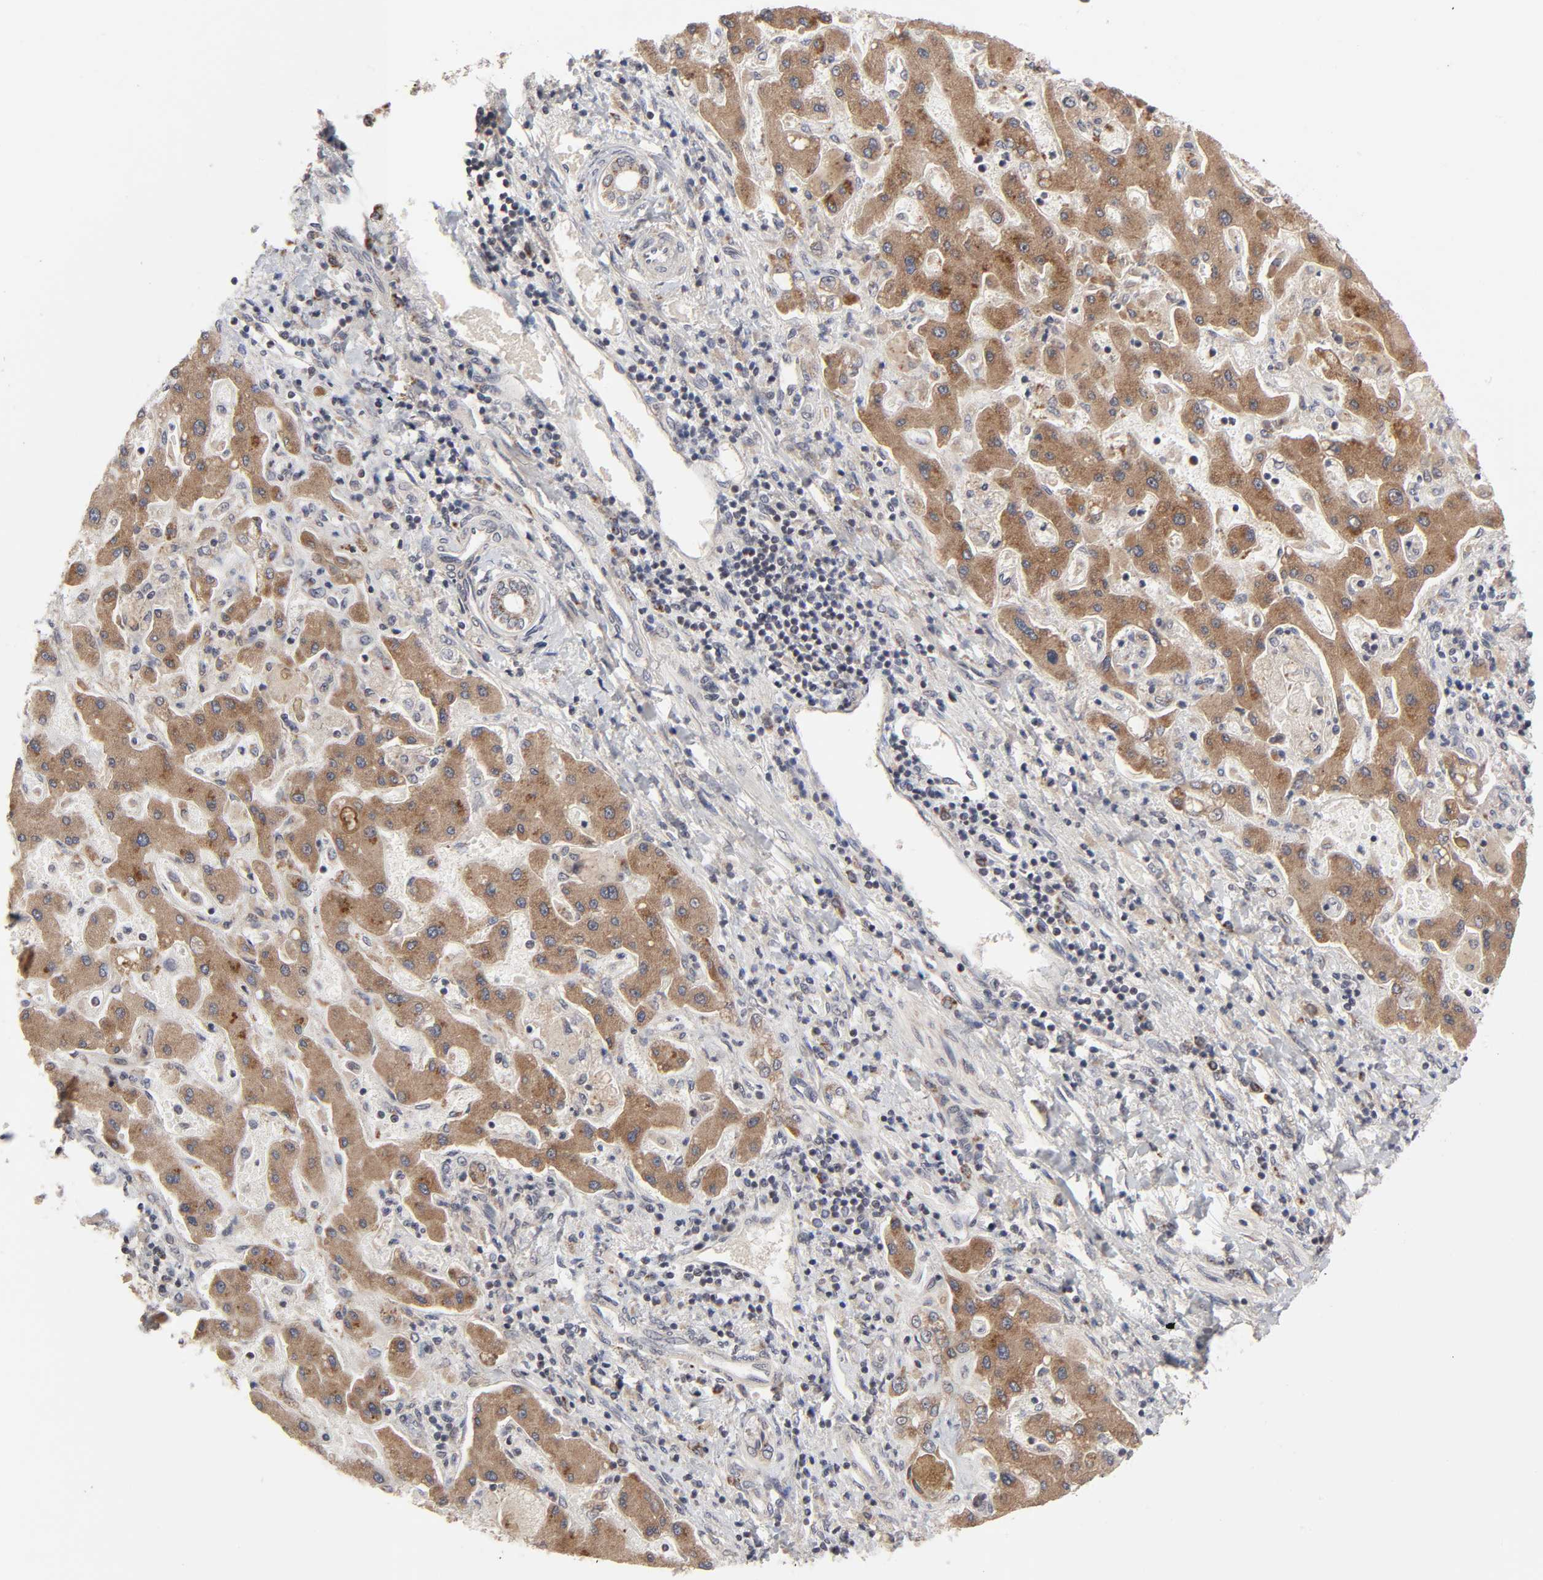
{"staining": {"intensity": "moderate", "quantity": ">75%", "location": "cytoplasmic/membranous"}, "tissue": "liver cancer", "cell_type": "Tumor cells", "image_type": "cancer", "snomed": [{"axis": "morphology", "description": "Cholangiocarcinoma"}, {"axis": "topography", "description": "Liver"}], "caption": "Liver cancer (cholangiocarcinoma) stained with DAB (3,3'-diaminobenzidine) immunohistochemistry (IHC) shows medium levels of moderate cytoplasmic/membranous expression in about >75% of tumor cells.", "gene": "AUH", "patient": {"sex": "male", "age": 50}}